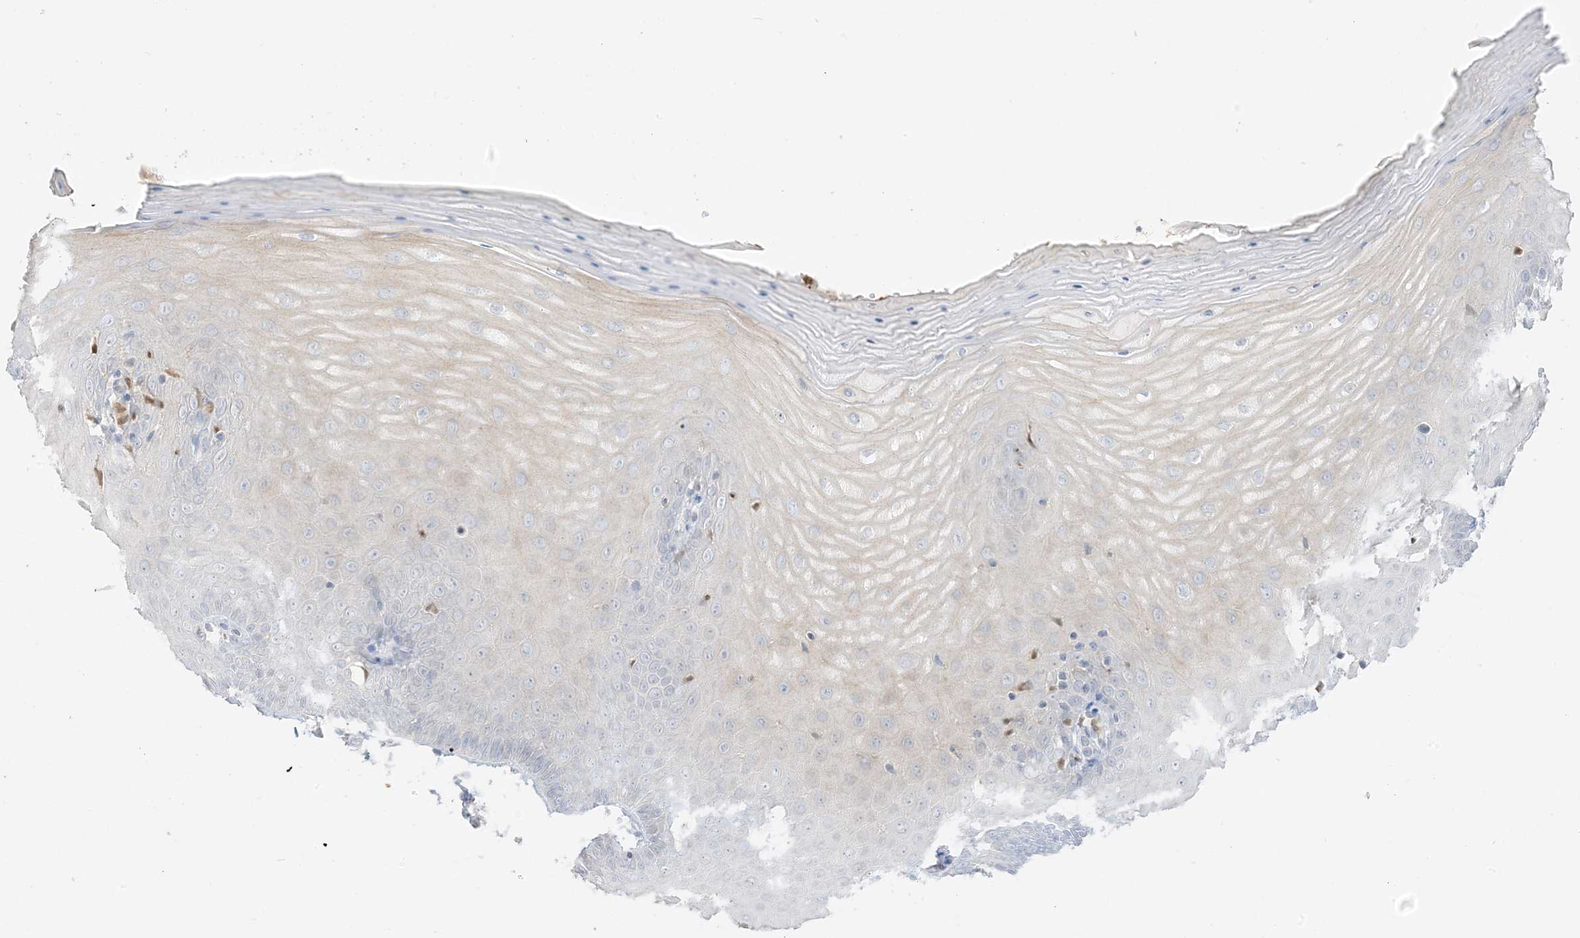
{"staining": {"intensity": "negative", "quantity": "none", "location": "none"}, "tissue": "cervix", "cell_type": "Glandular cells", "image_type": "normal", "snomed": [{"axis": "morphology", "description": "Normal tissue, NOS"}, {"axis": "topography", "description": "Cervix"}], "caption": "Benign cervix was stained to show a protein in brown. There is no significant staining in glandular cells. (Immunohistochemistry (ihc), brightfield microscopy, high magnification).", "gene": "GCA", "patient": {"sex": "female", "age": 55}}